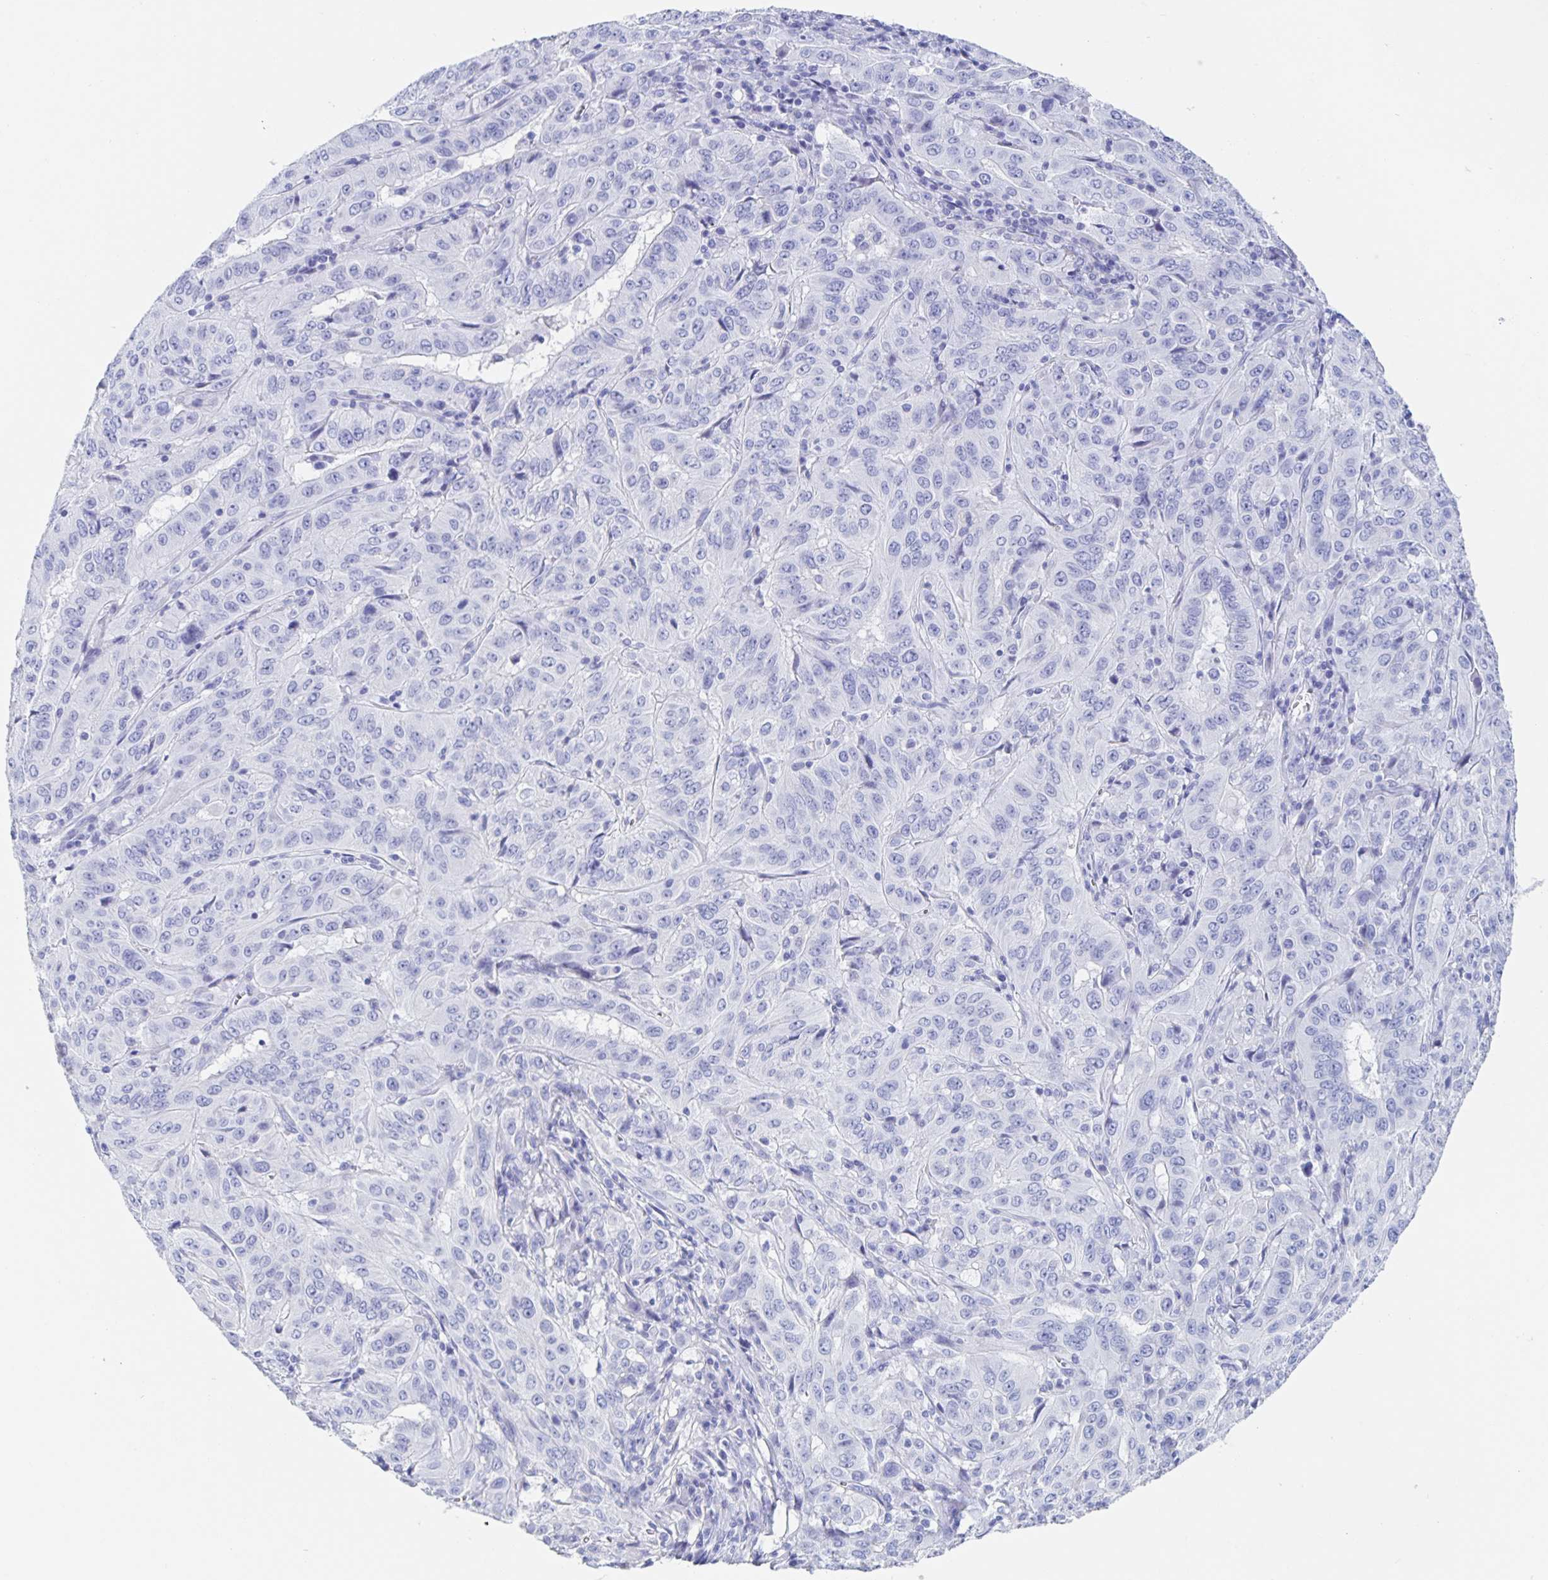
{"staining": {"intensity": "negative", "quantity": "none", "location": "none"}, "tissue": "pancreatic cancer", "cell_type": "Tumor cells", "image_type": "cancer", "snomed": [{"axis": "morphology", "description": "Adenocarcinoma, NOS"}, {"axis": "topography", "description": "Pancreas"}], "caption": "Immunohistochemistry of human adenocarcinoma (pancreatic) exhibits no staining in tumor cells. (DAB immunohistochemistry, high magnification).", "gene": "DMBT1", "patient": {"sex": "male", "age": 63}}